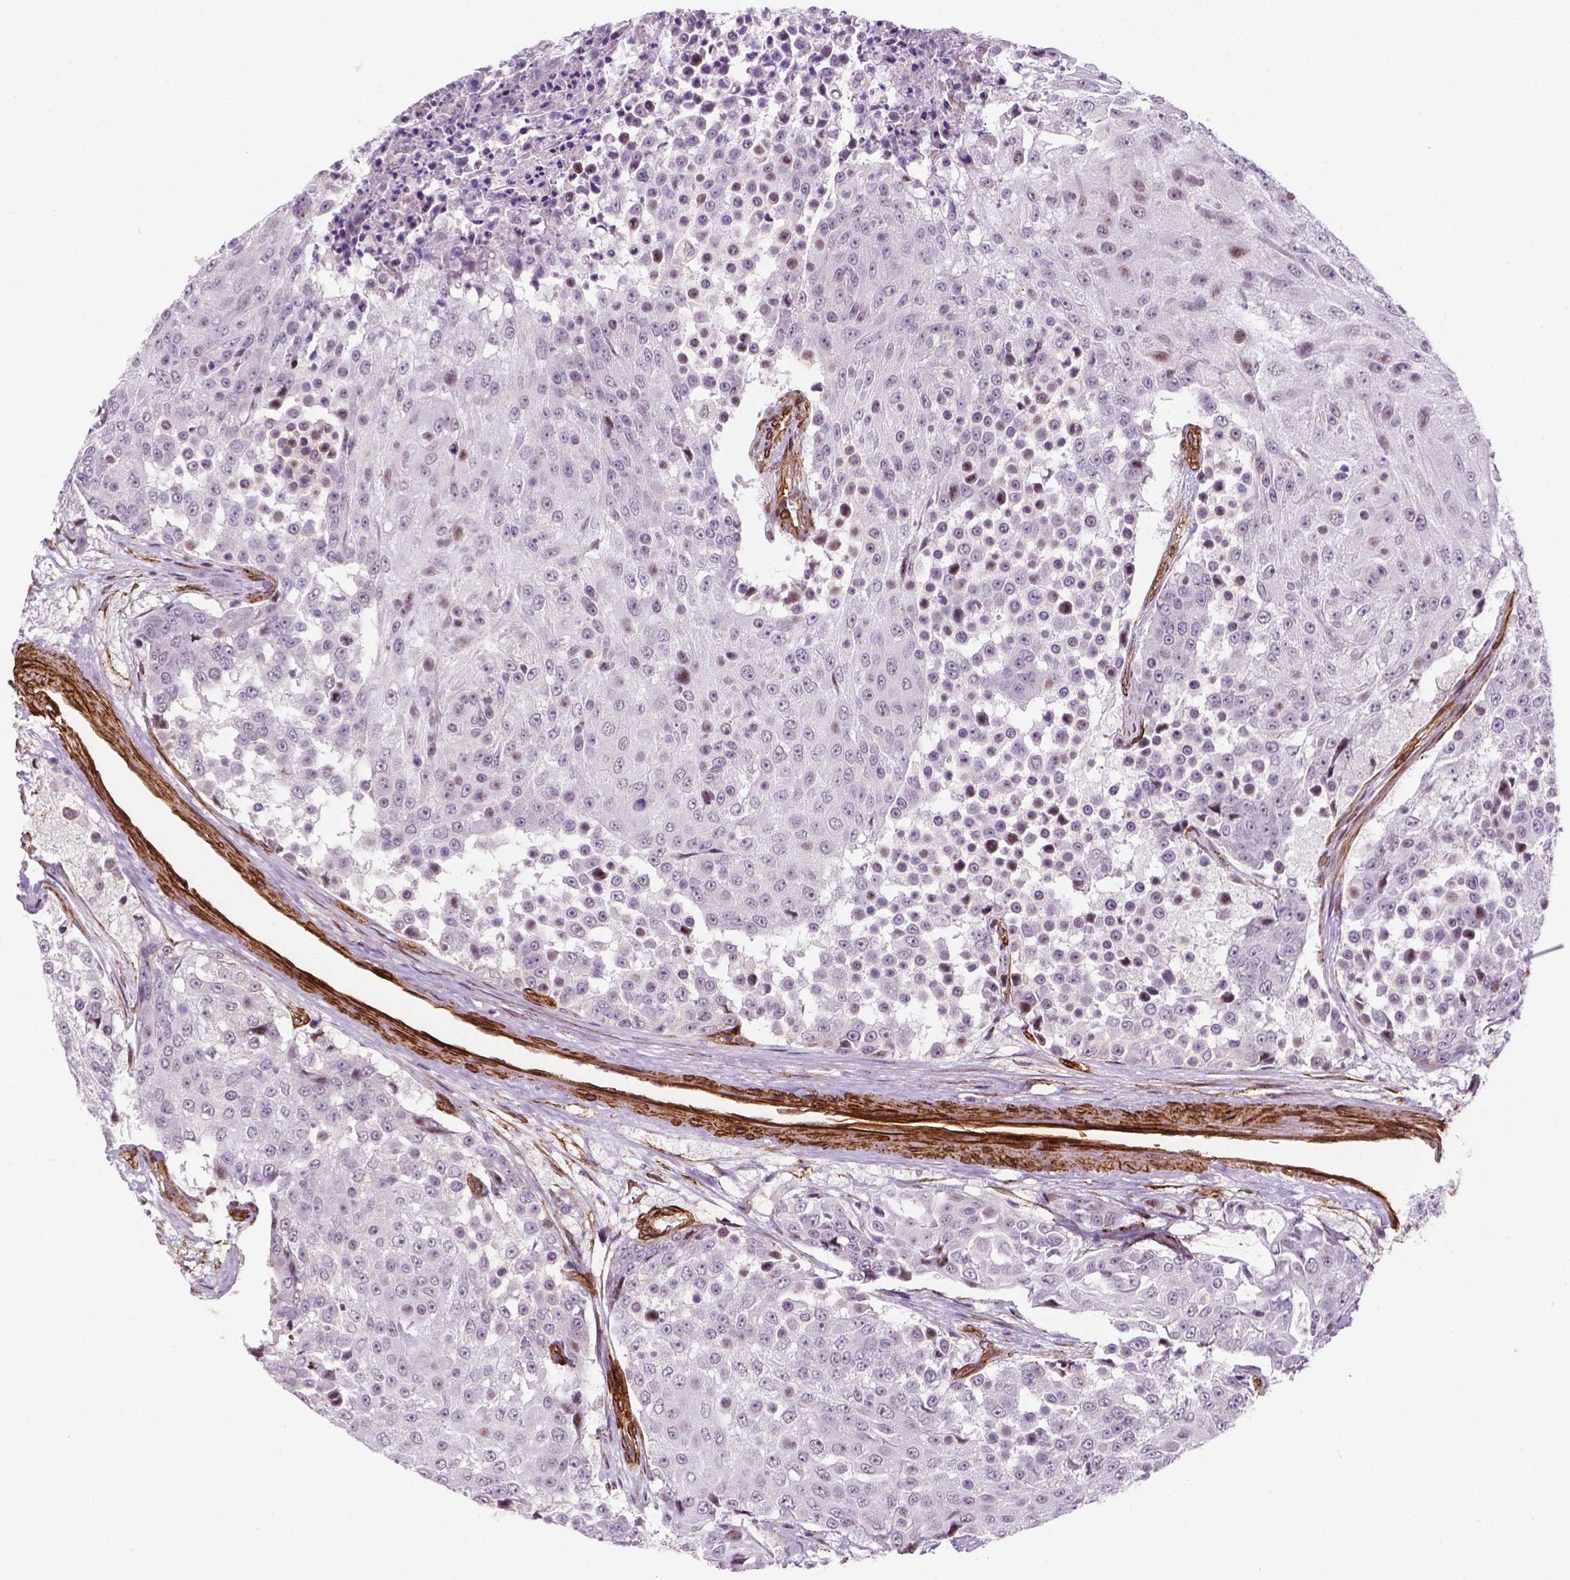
{"staining": {"intensity": "negative", "quantity": "none", "location": "none"}, "tissue": "urothelial cancer", "cell_type": "Tumor cells", "image_type": "cancer", "snomed": [{"axis": "morphology", "description": "Urothelial carcinoma, High grade"}, {"axis": "topography", "description": "Urinary bladder"}], "caption": "The IHC image has no significant staining in tumor cells of urothelial cancer tissue. Nuclei are stained in blue.", "gene": "EGFL8", "patient": {"sex": "female", "age": 63}}